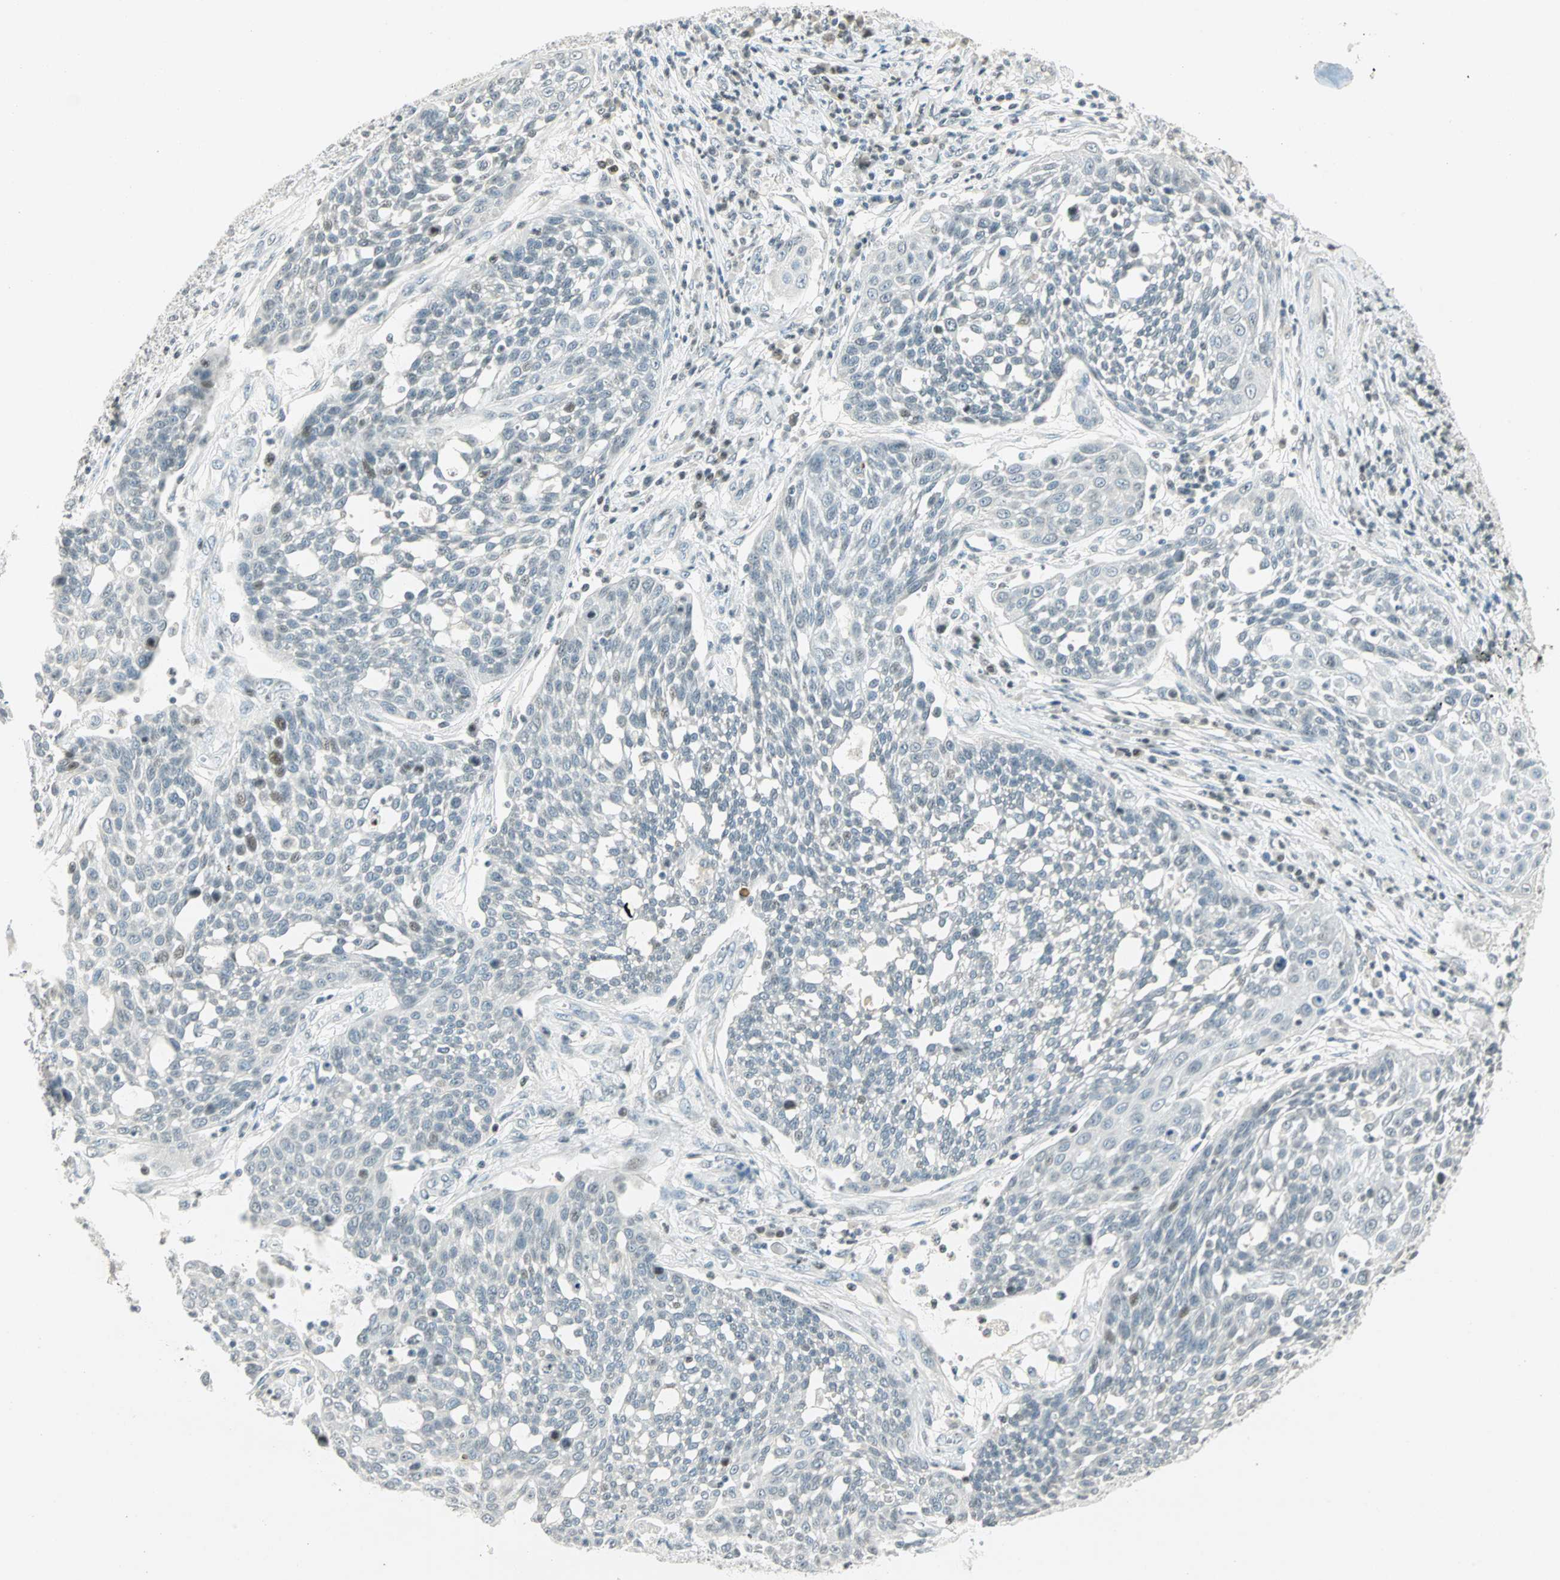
{"staining": {"intensity": "weak", "quantity": "<25%", "location": "nuclear"}, "tissue": "cervical cancer", "cell_type": "Tumor cells", "image_type": "cancer", "snomed": [{"axis": "morphology", "description": "Squamous cell carcinoma, NOS"}, {"axis": "topography", "description": "Cervix"}], "caption": "Image shows no significant protein expression in tumor cells of cervical cancer.", "gene": "SMAD3", "patient": {"sex": "female", "age": 34}}